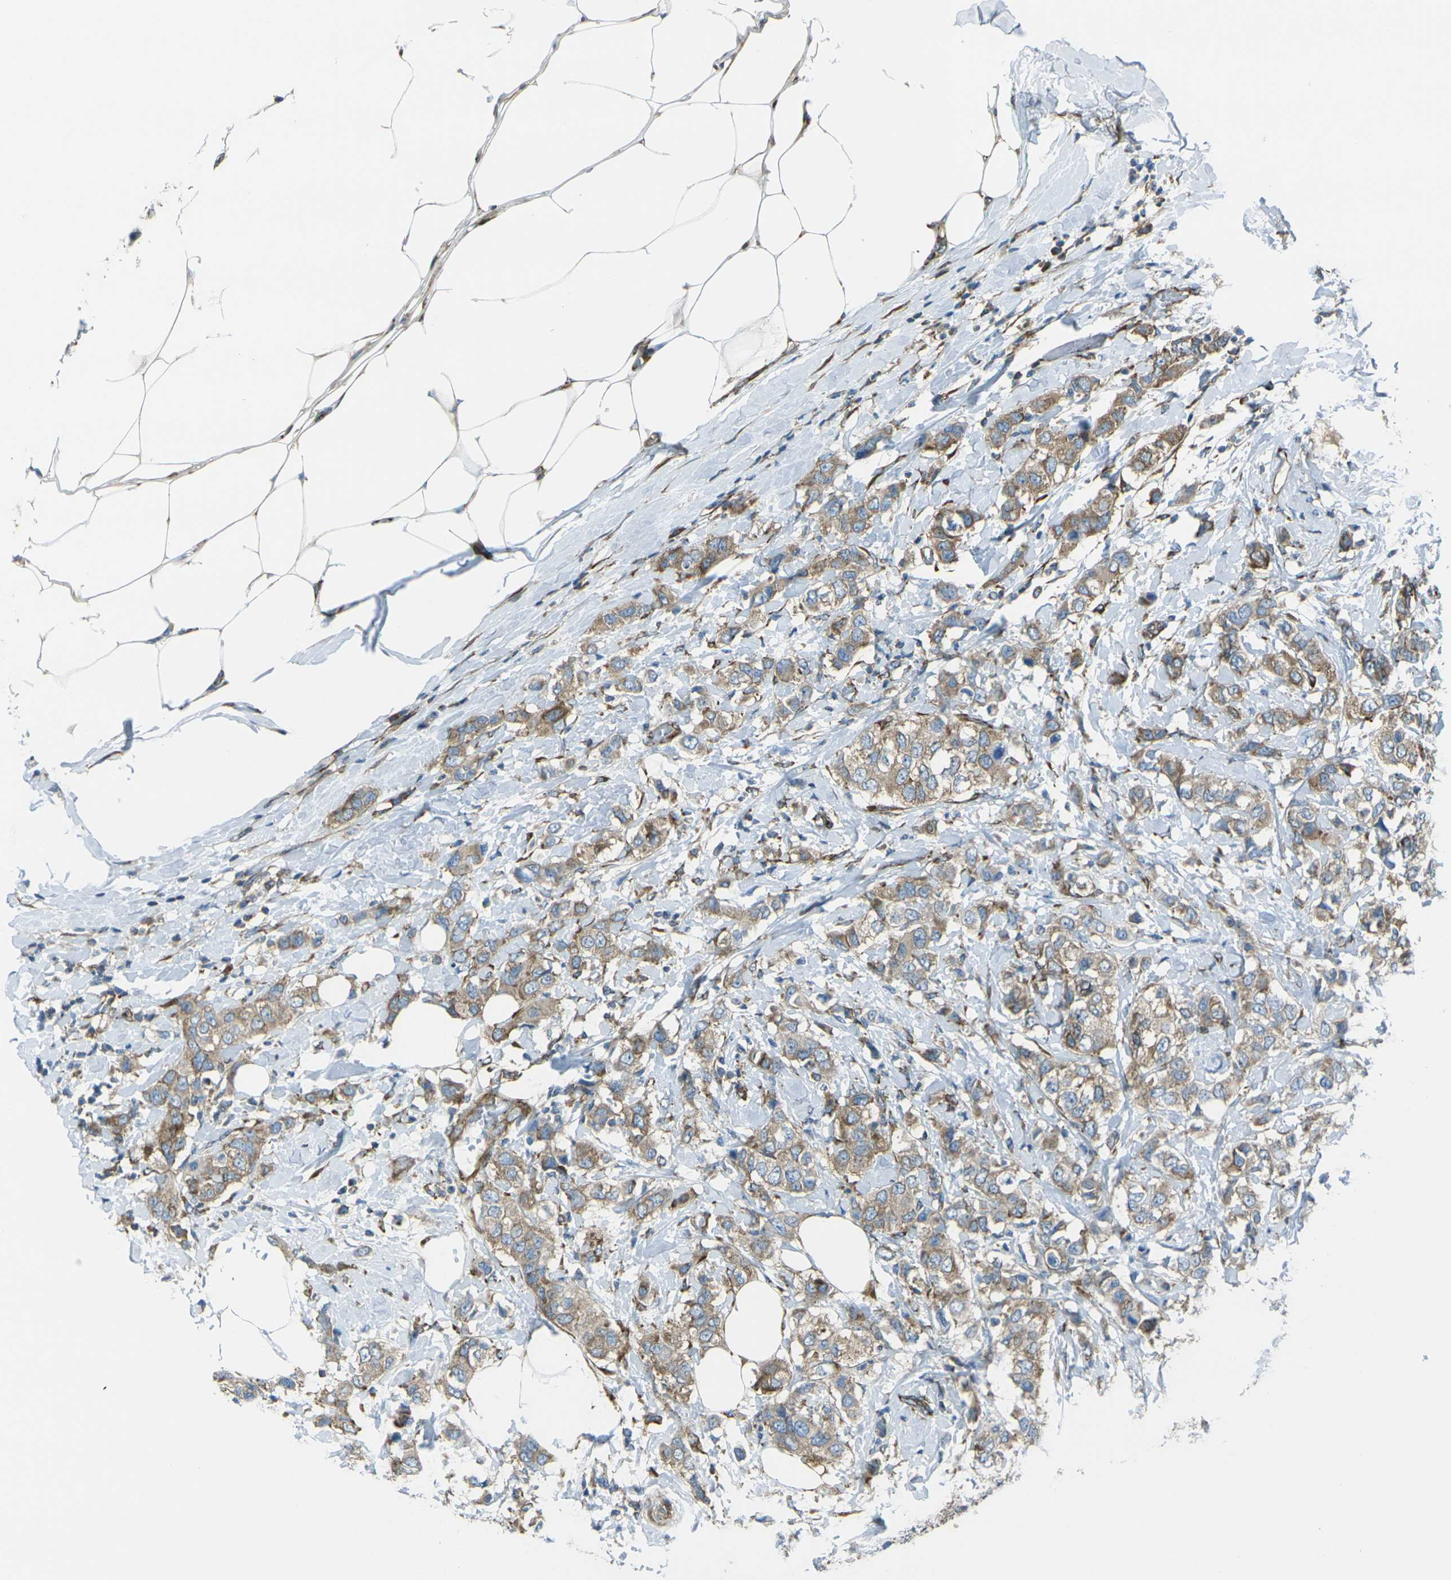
{"staining": {"intensity": "moderate", "quantity": ">75%", "location": "cytoplasmic/membranous"}, "tissue": "breast cancer", "cell_type": "Tumor cells", "image_type": "cancer", "snomed": [{"axis": "morphology", "description": "Duct carcinoma"}, {"axis": "topography", "description": "Breast"}], "caption": "Protein analysis of breast cancer tissue exhibits moderate cytoplasmic/membranous positivity in about >75% of tumor cells.", "gene": "CELSR2", "patient": {"sex": "female", "age": 50}}